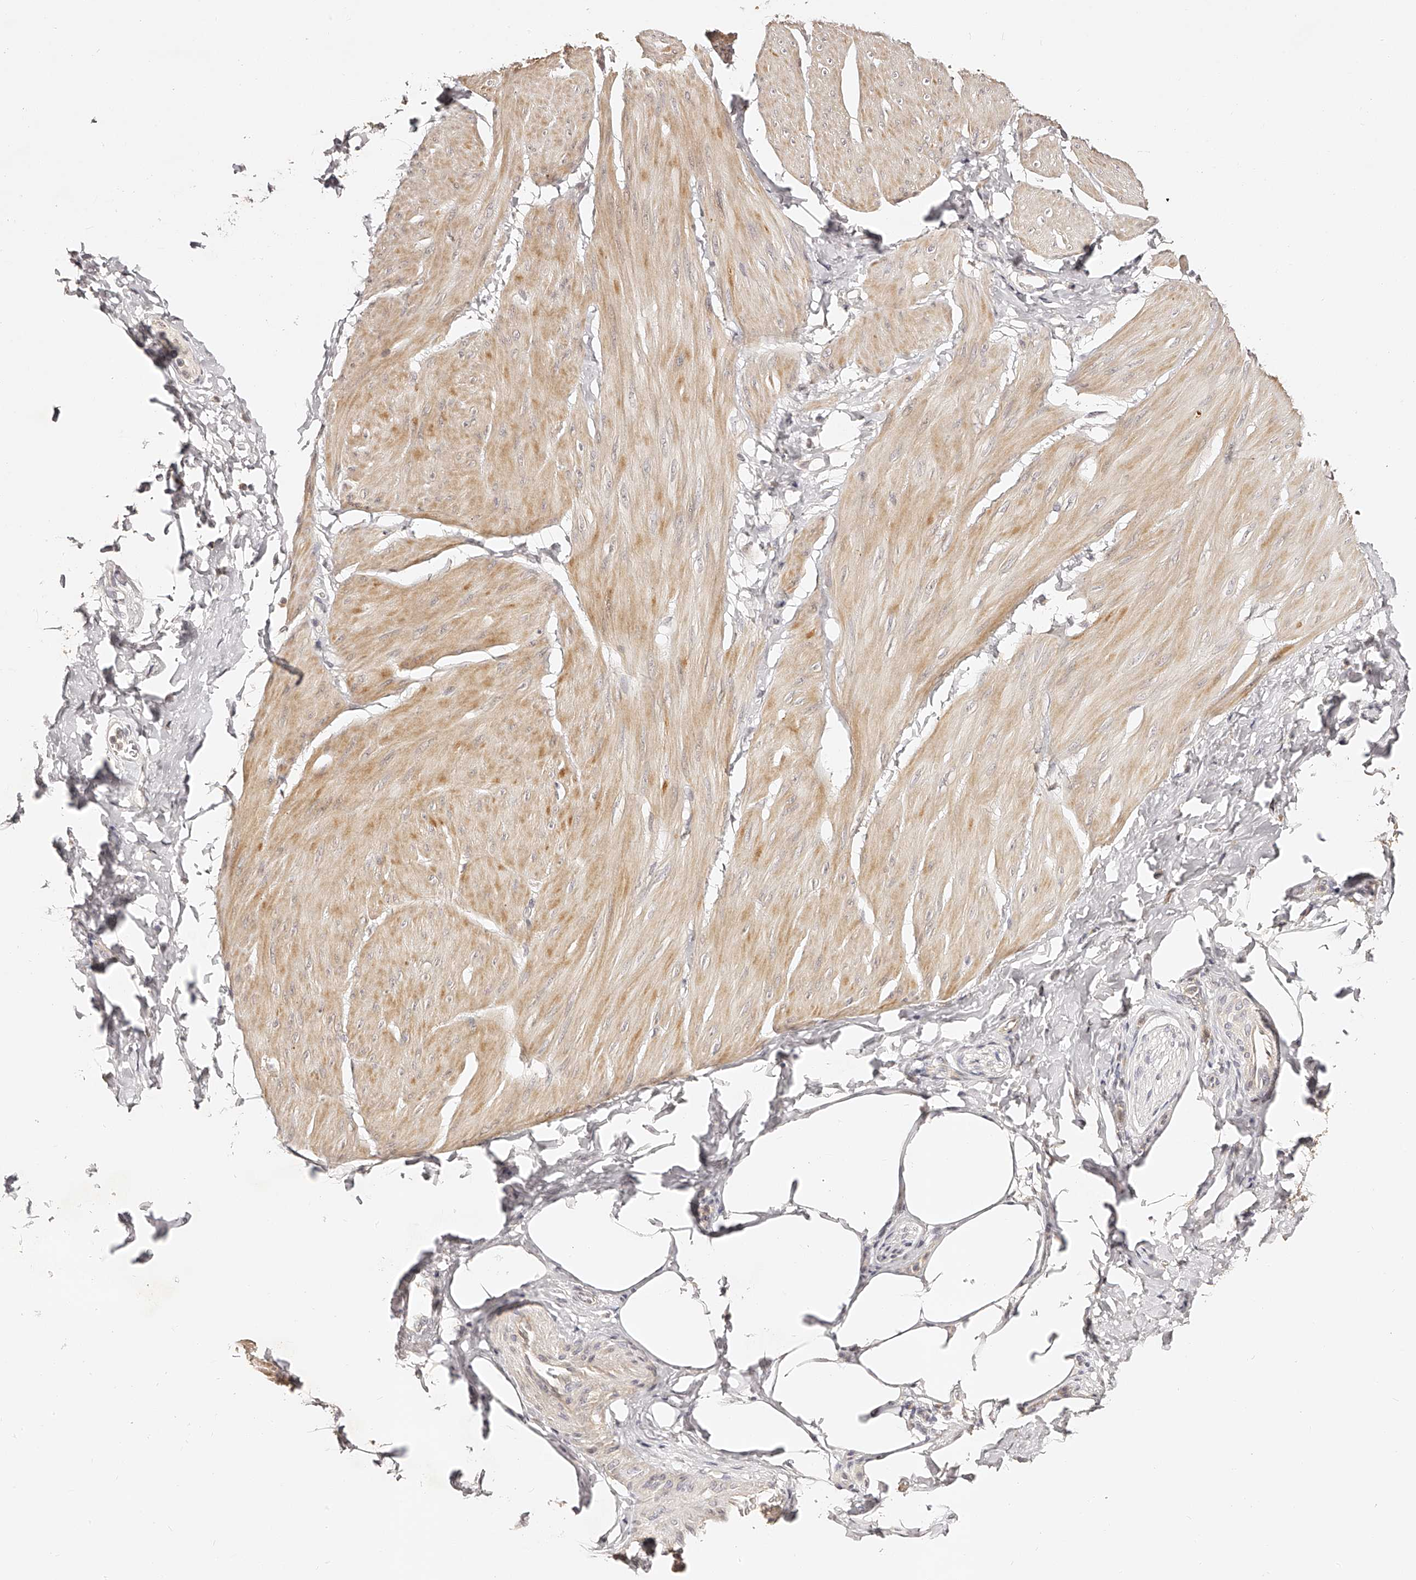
{"staining": {"intensity": "moderate", "quantity": "25%-75%", "location": "cytoplasmic/membranous"}, "tissue": "smooth muscle", "cell_type": "Smooth muscle cells", "image_type": "normal", "snomed": [{"axis": "morphology", "description": "Urothelial carcinoma, High grade"}, {"axis": "topography", "description": "Urinary bladder"}], "caption": "A photomicrograph showing moderate cytoplasmic/membranous positivity in approximately 25%-75% of smooth muscle cells in unremarkable smooth muscle, as visualized by brown immunohistochemical staining.", "gene": "ZNF789", "patient": {"sex": "male", "age": 46}}